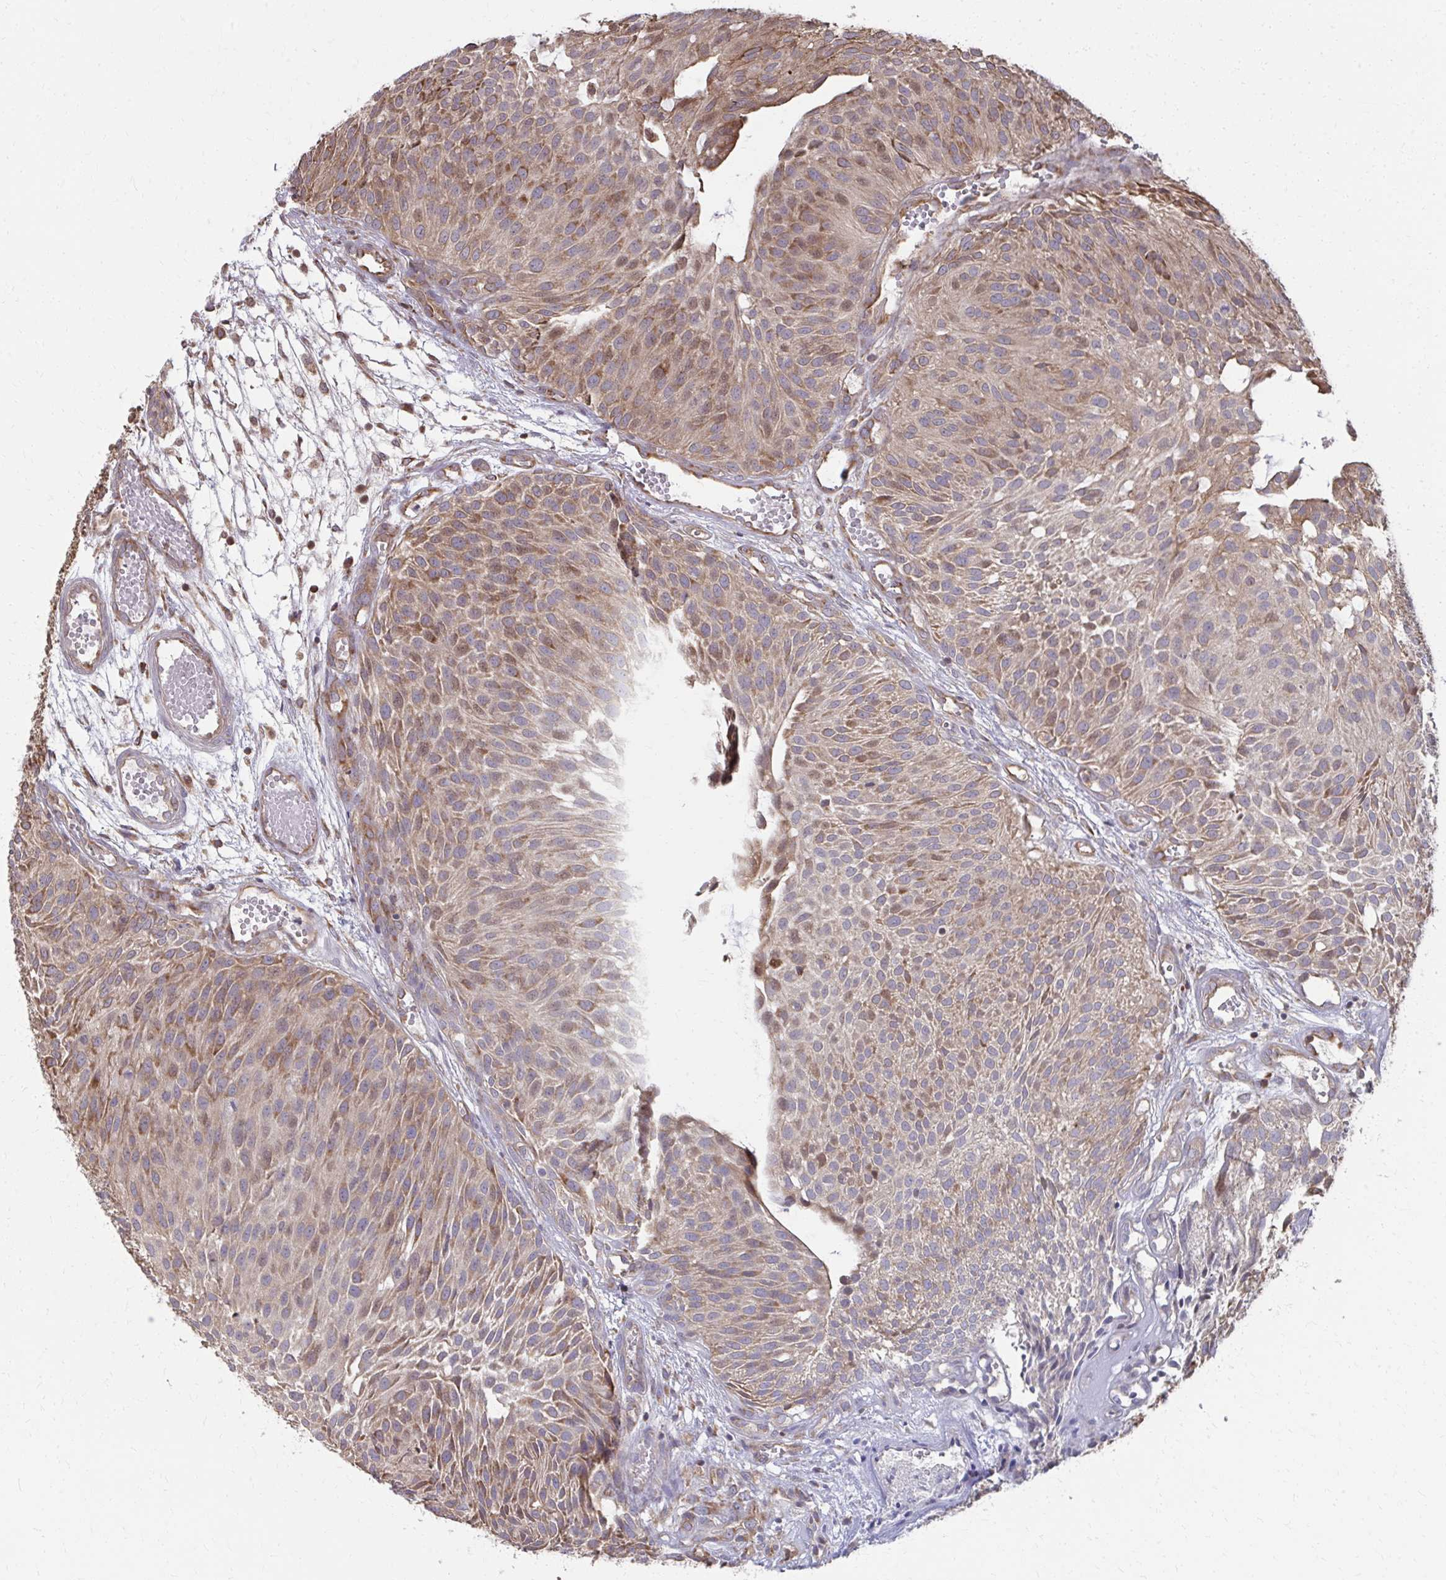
{"staining": {"intensity": "moderate", "quantity": ">75%", "location": "cytoplasmic/membranous"}, "tissue": "urothelial cancer", "cell_type": "Tumor cells", "image_type": "cancer", "snomed": [{"axis": "morphology", "description": "Urothelial carcinoma, NOS"}, {"axis": "topography", "description": "Urinary bladder"}], "caption": "Human transitional cell carcinoma stained for a protein (brown) displays moderate cytoplasmic/membranous positive expression in approximately >75% of tumor cells.", "gene": "ZNF778", "patient": {"sex": "male", "age": 84}}